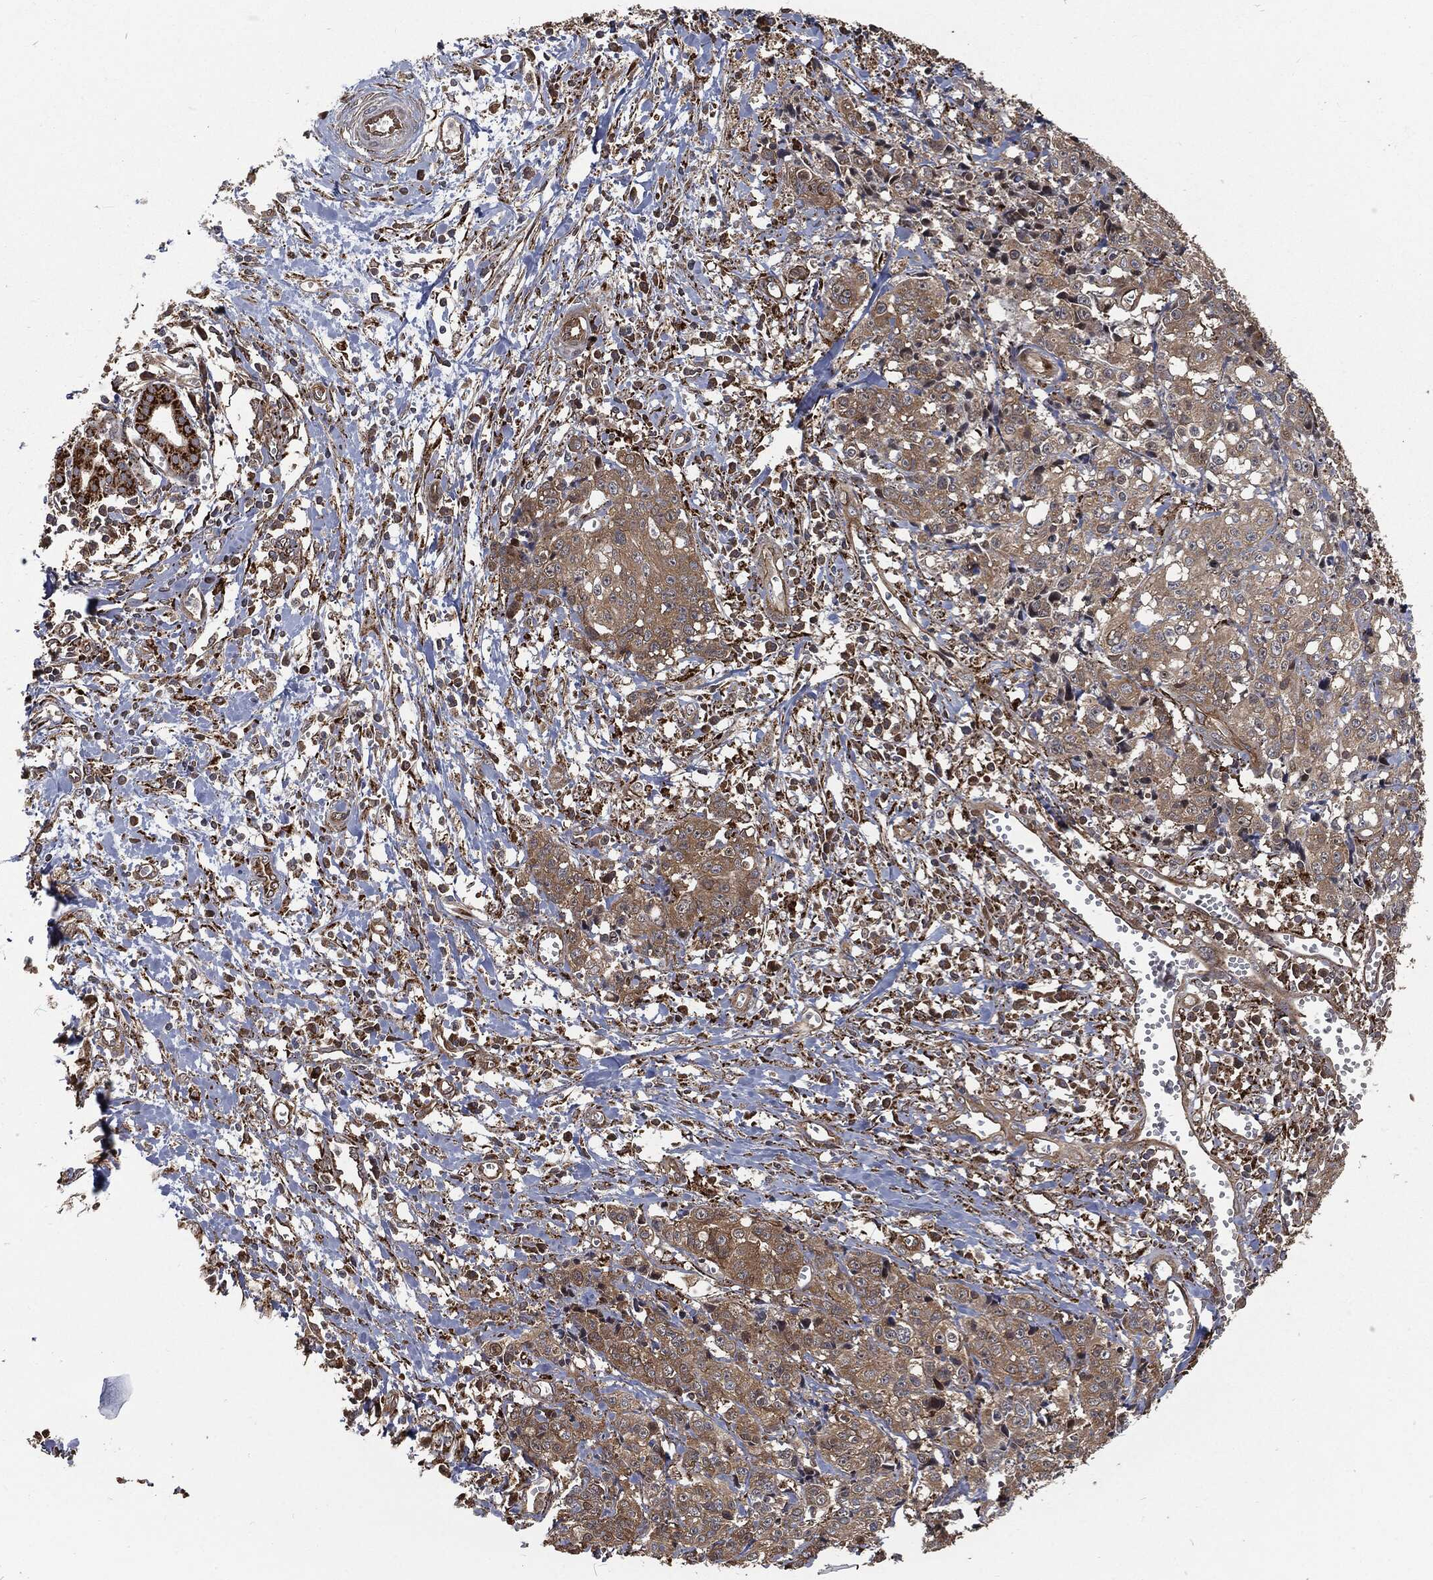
{"staining": {"intensity": "weak", "quantity": ">75%", "location": "cytoplasmic/membranous"}, "tissue": "pancreatic cancer", "cell_type": "Tumor cells", "image_type": "cancer", "snomed": [{"axis": "morphology", "description": "Adenocarcinoma, NOS"}, {"axis": "topography", "description": "Pancreas"}], "caption": "Tumor cells show low levels of weak cytoplasmic/membranous expression in approximately >75% of cells in pancreatic cancer.", "gene": "RFTN1", "patient": {"sex": "male", "age": 64}}